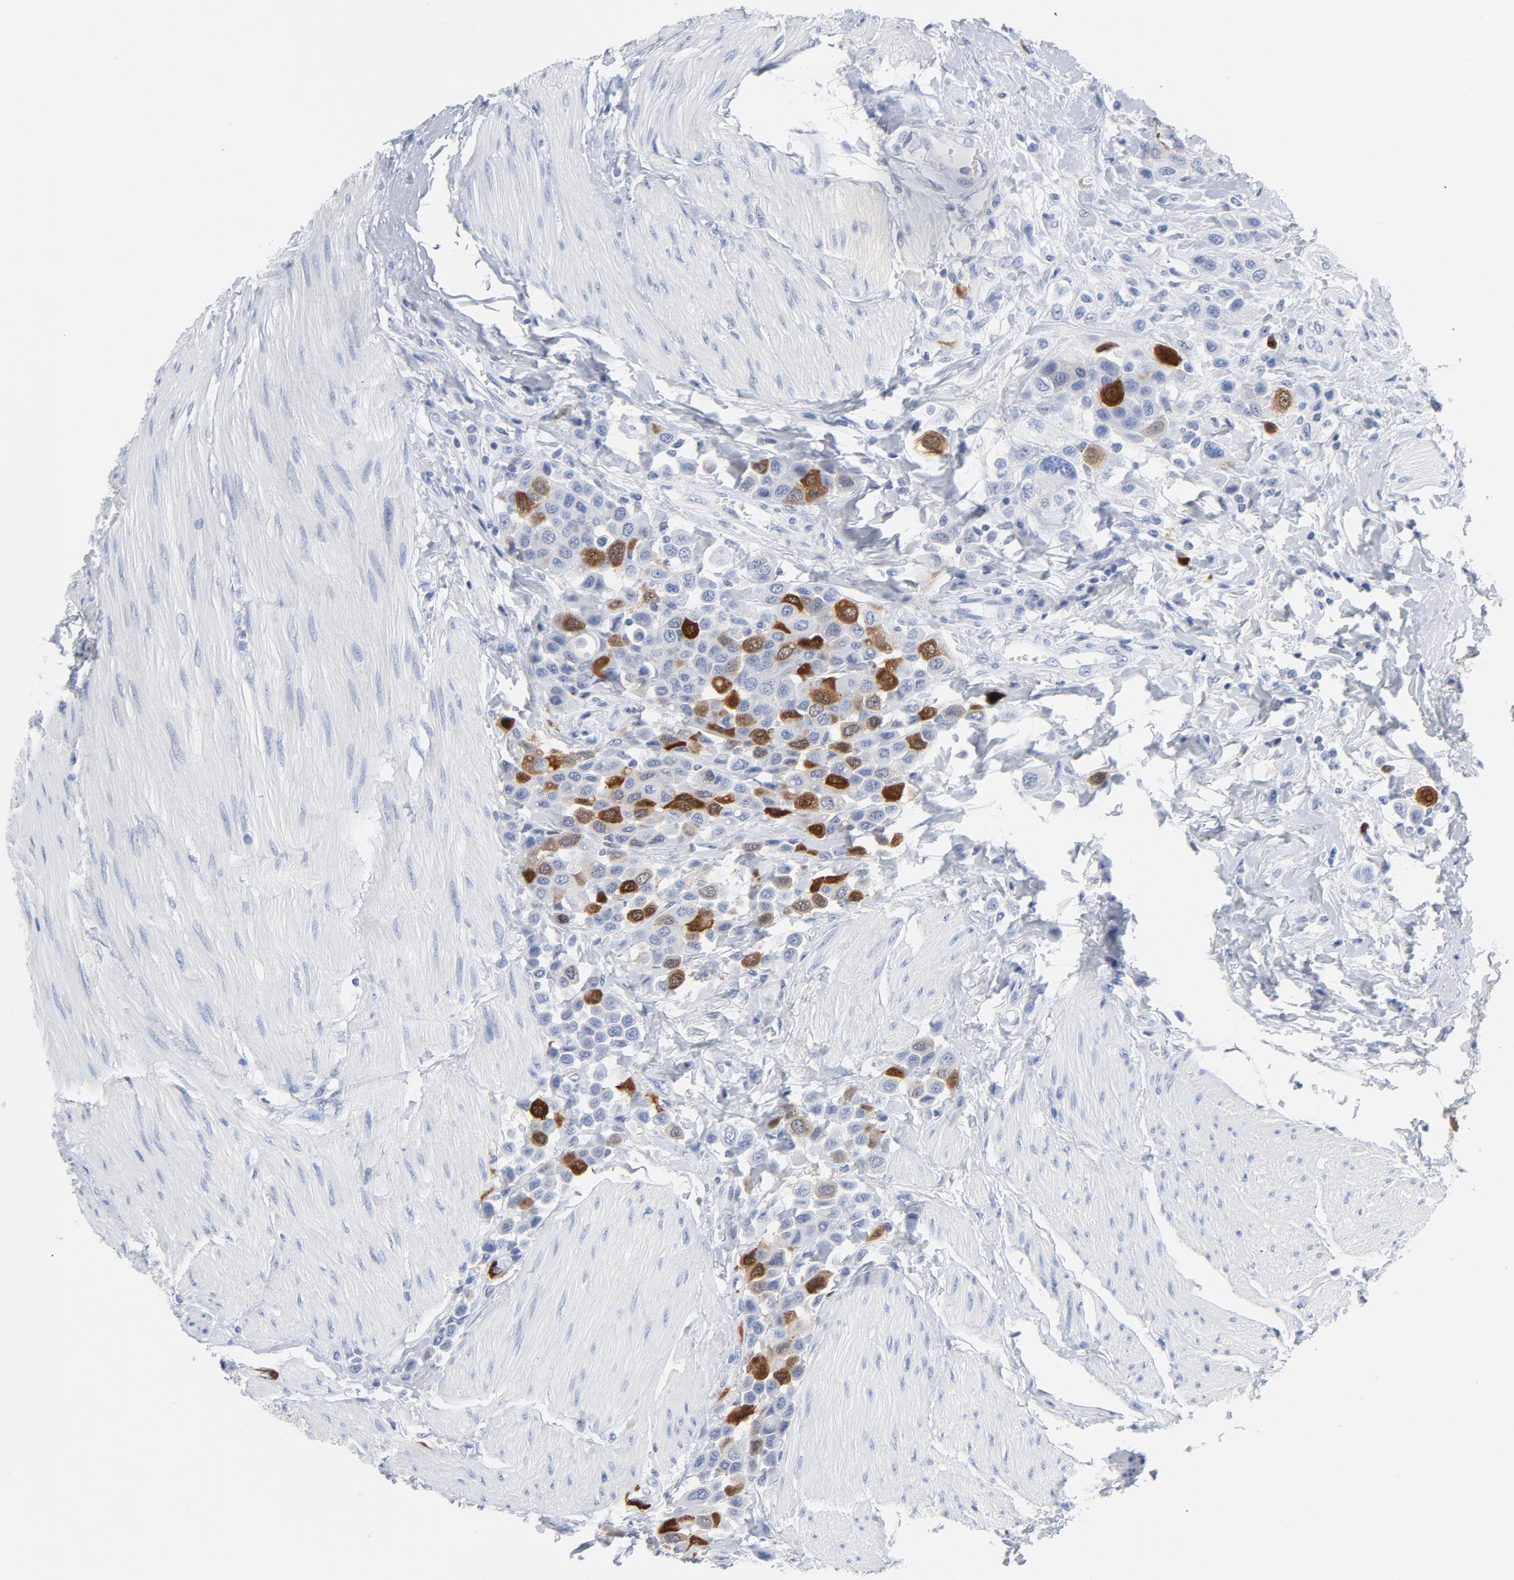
{"staining": {"intensity": "moderate", "quantity": ">75%", "location": "cytoplasmic/membranous,nuclear"}, "tissue": "urothelial cancer", "cell_type": "Tumor cells", "image_type": "cancer", "snomed": [{"axis": "morphology", "description": "Urothelial carcinoma, High grade"}, {"axis": "topography", "description": "Urinary bladder"}], "caption": "High-grade urothelial carcinoma stained with DAB immunohistochemistry (IHC) shows medium levels of moderate cytoplasmic/membranous and nuclear staining in about >75% of tumor cells.", "gene": "CDC20", "patient": {"sex": "male", "age": 50}}